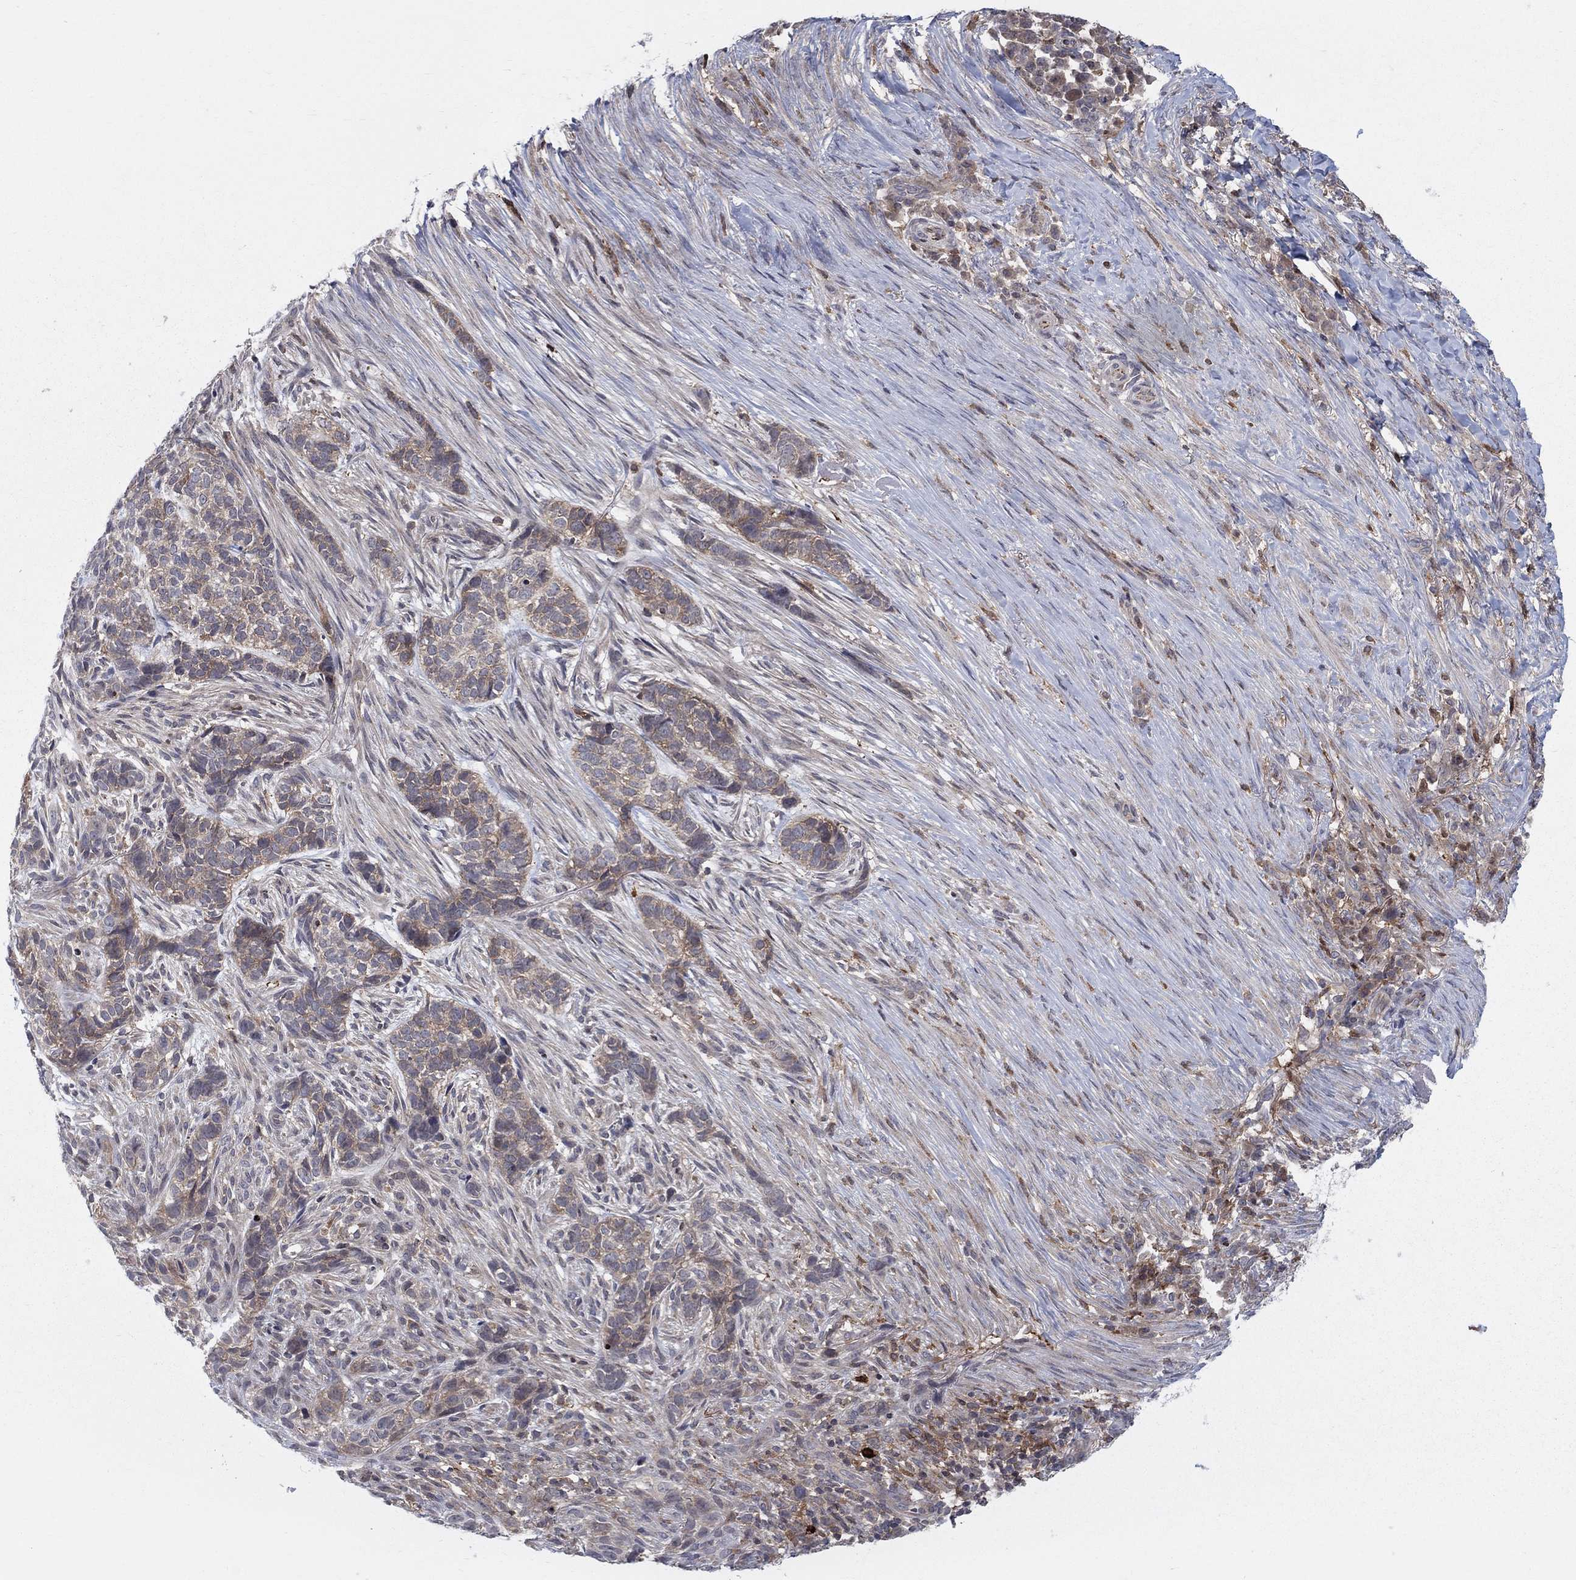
{"staining": {"intensity": "weak", "quantity": "<25%", "location": "cytoplasmic/membranous"}, "tissue": "skin cancer", "cell_type": "Tumor cells", "image_type": "cancer", "snomed": [{"axis": "morphology", "description": "Basal cell carcinoma"}, {"axis": "topography", "description": "Skin"}], "caption": "This photomicrograph is of skin basal cell carcinoma stained with immunohistochemistry to label a protein in brown with the nuclei are counter-stained blue. There is no positivity in tumor cells. The staining was performed using DAB to visualize the protein expression in brown, while the nuclei were stained in blue with hematoxylin (Magnification: 20x).", "gene": "ZNHIT3", "patient": {"sex": "female", "age": 69}}